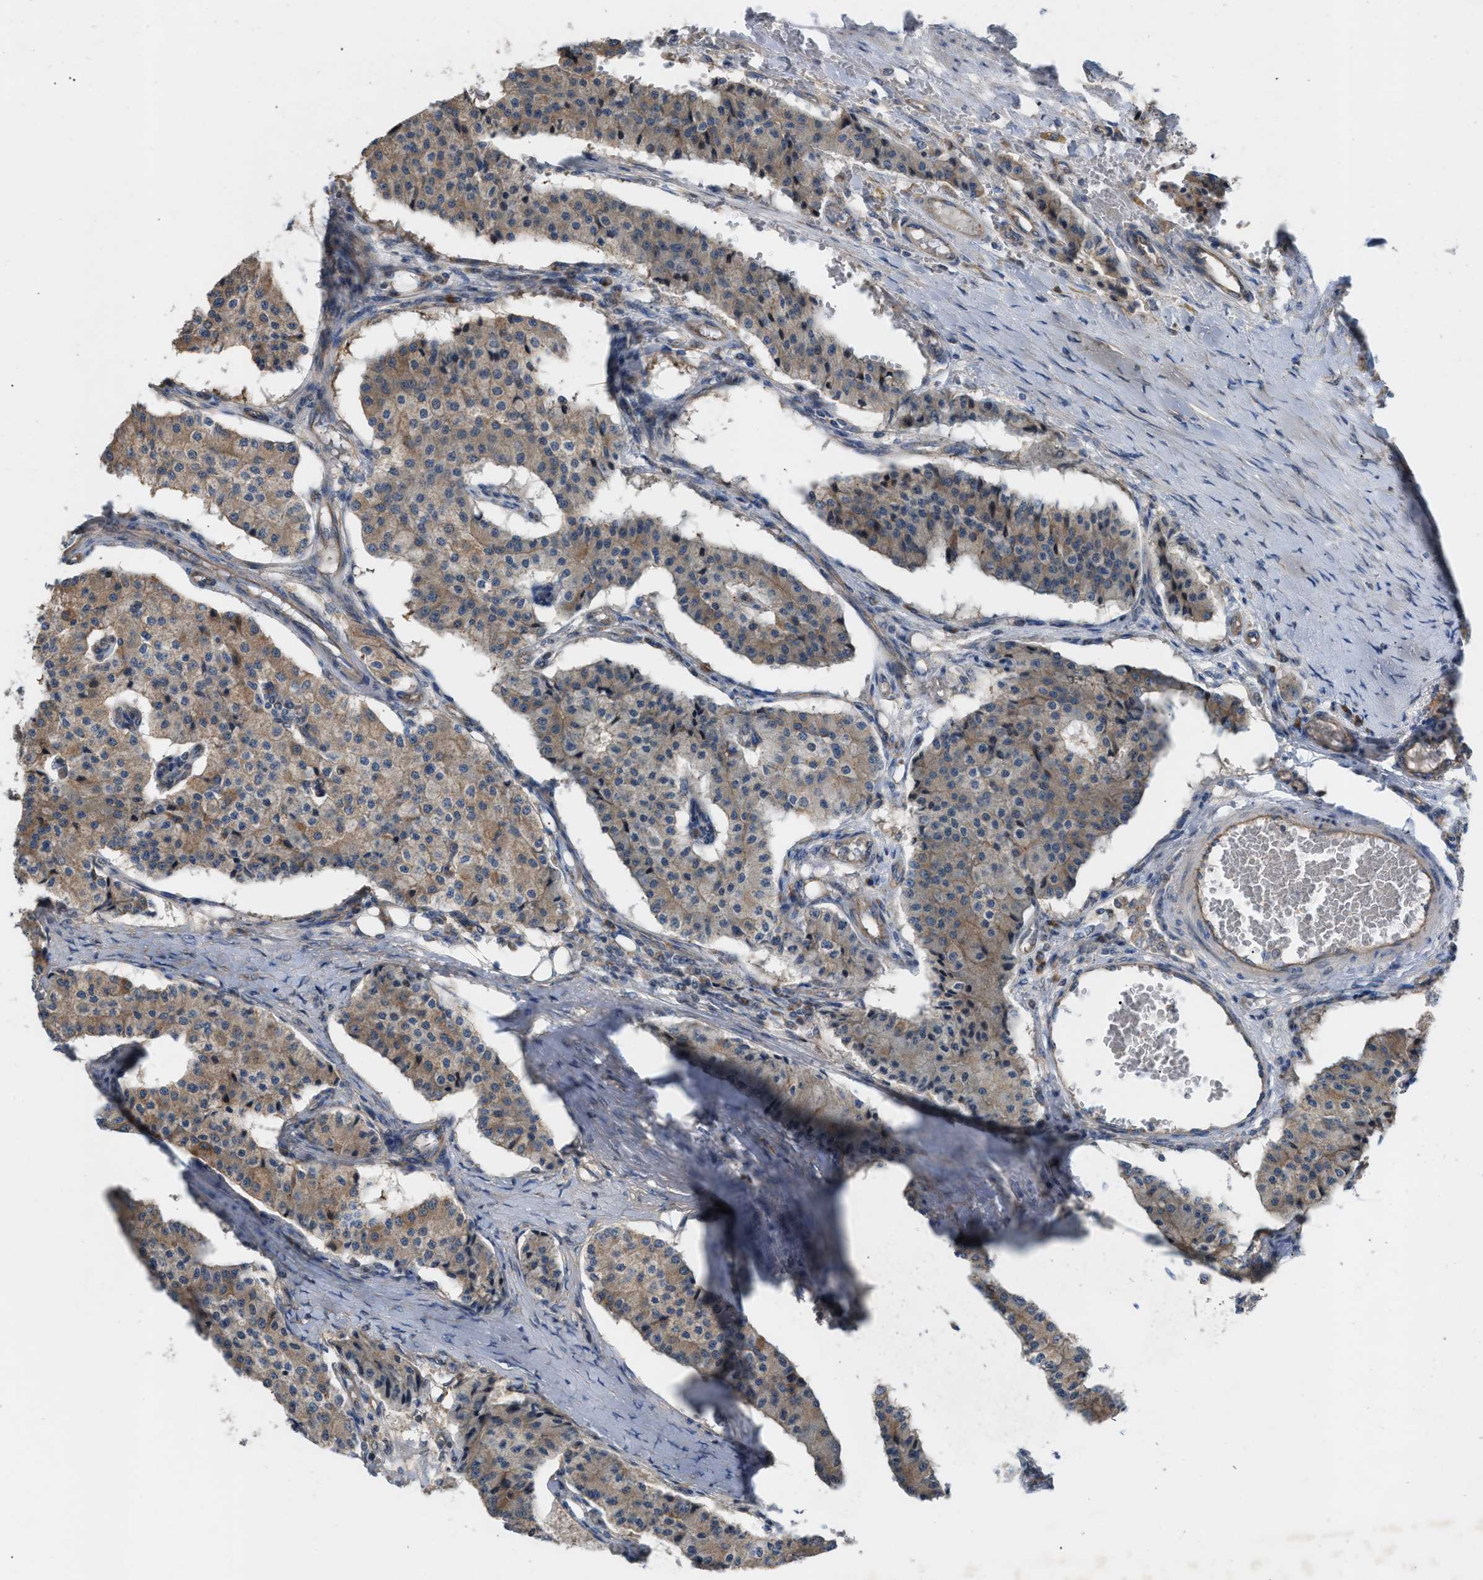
{"staining": {"intensity": "moderate", "quantity": ">75%", "location": "cytoplasmic/membranous"}, "tissue": "carcinoid", "cell_type": "Tumor cells", "image_type": "cancer", "snomed": [{"axis": "morphology", "description": "Carcinoid, malignant, NOS"}, {"axis": "topography", "description": "Colon"}], "caption": "An immunohistochemistry image of neoplastic tissue is shown. Protein staining in brown shows moderate cytoplasmic/membranous positivity in carcinoid within tumor cells.", "gene": "OXSM", "patient": {"sex": "female", "age": 52}}